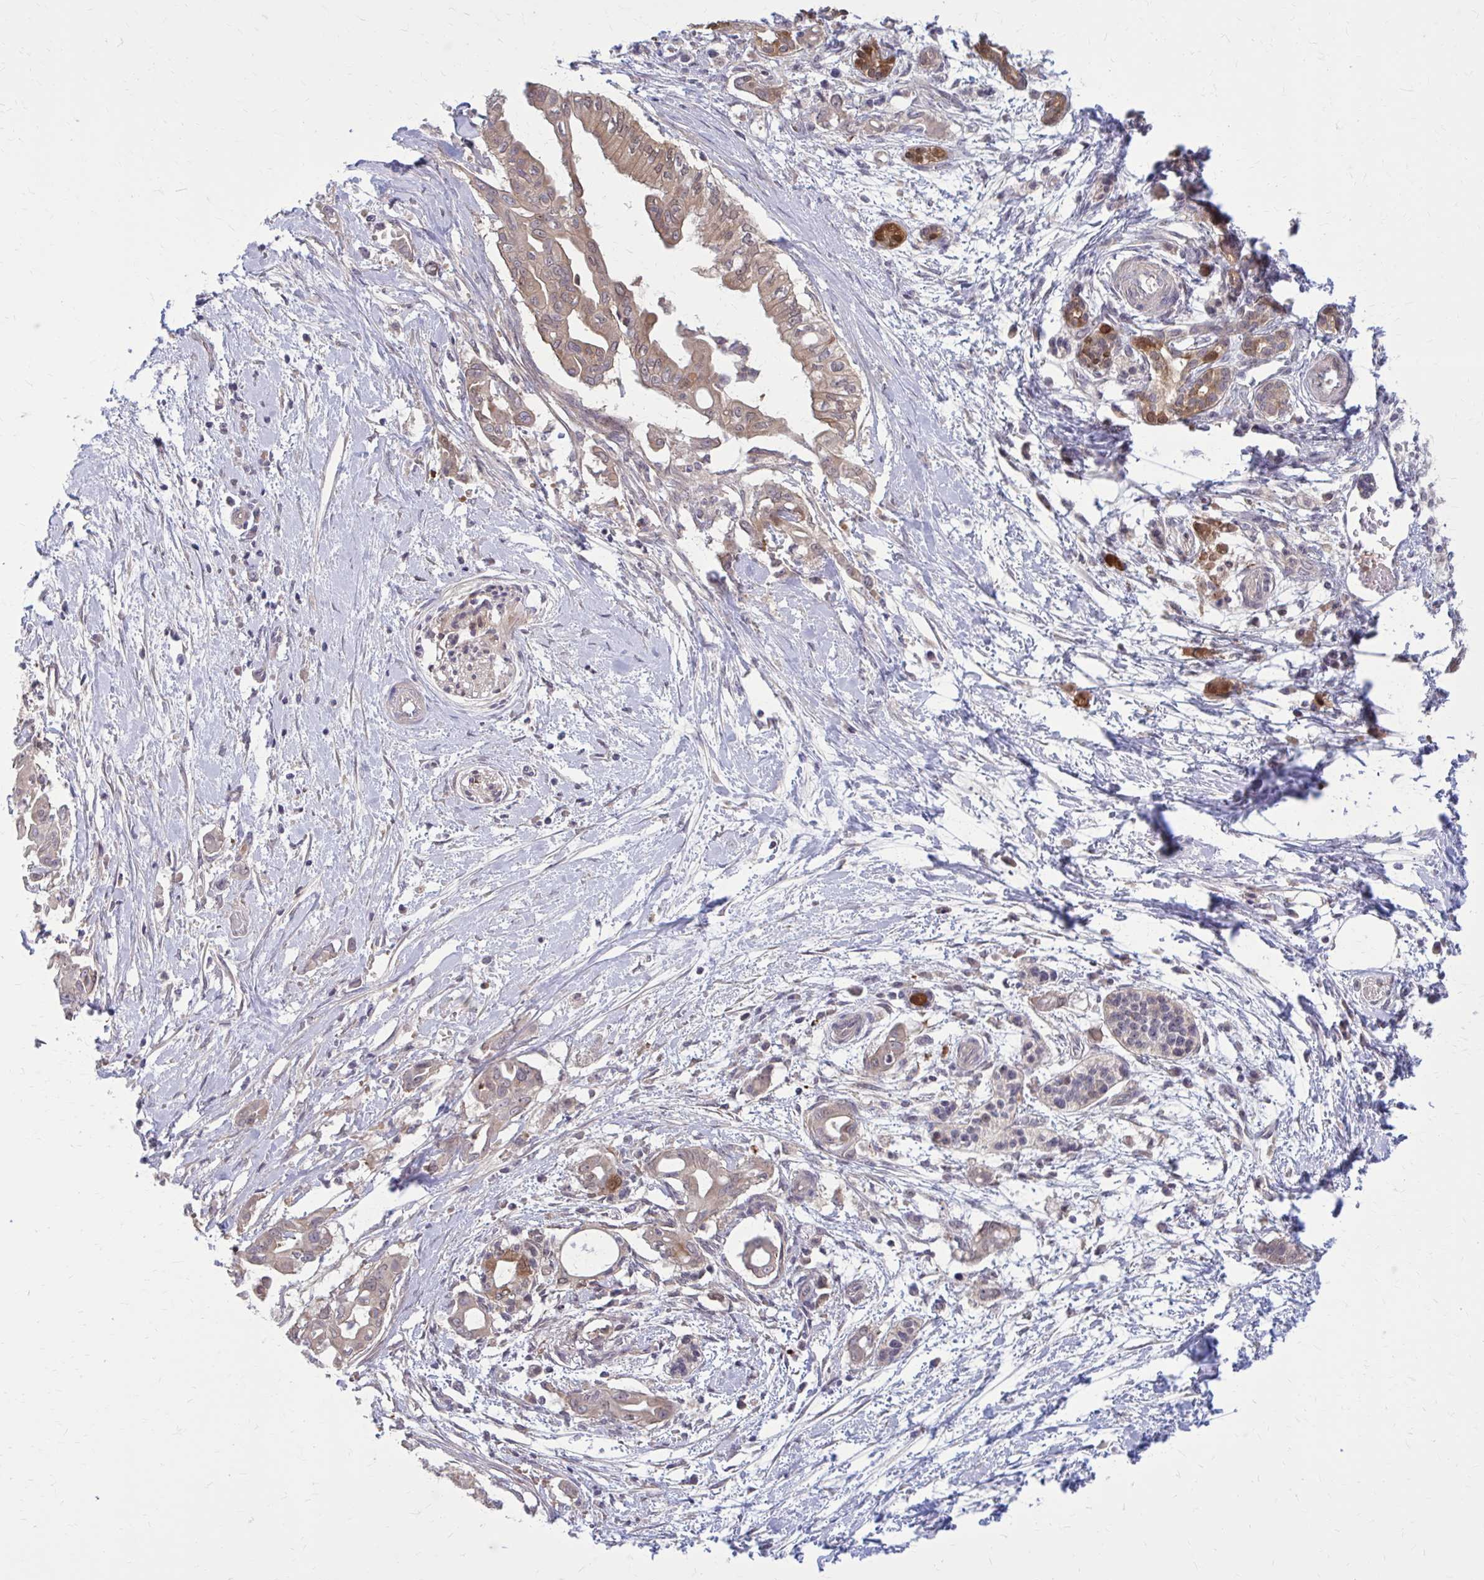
{"staining": {"intensity": "moderate", "quantity": ">75%", "location": "cytoplasmic/membranous"}, "tissue": "pancreatic cancer", "cell_type": "Tumor cells", "image_type": "cancer", "snomed": [{"axis": "morphology", "description": "Adenocarcinoma, NOS"}, {"axis": "topography", "description": "Pancreas"}], "caption": "Pancreatic adenocarcinoma stained with immunohistochemistry shows moderate cytoplasmic/membranous positivity in approximately >75% of tumor cells. The protein of interest is stained brown, and the nuclei are stained in blue (DAB IHC with brightfield microscopy, high magnification).", "gene": "DBI", "patient": {"sex": "male", "age": 71}}